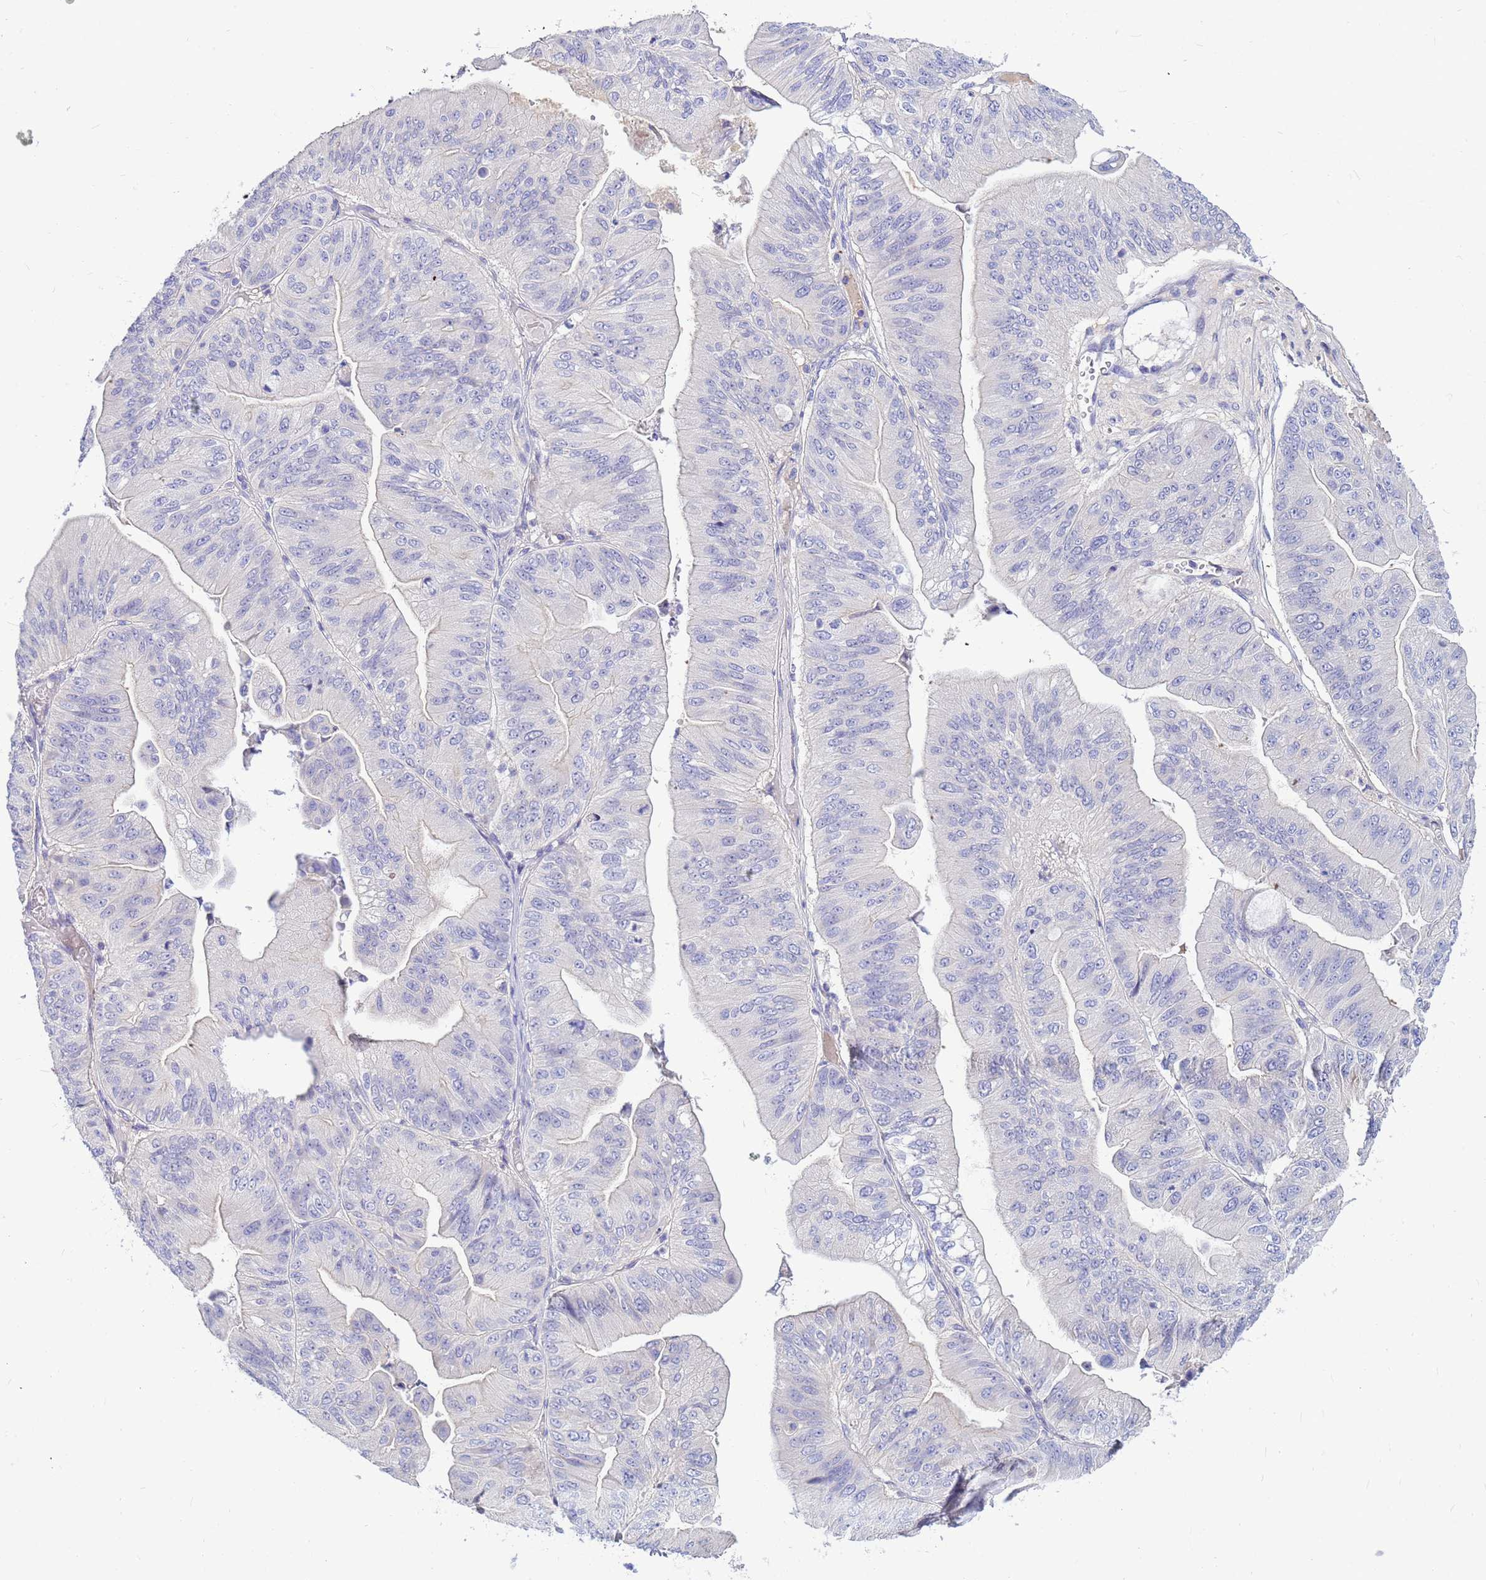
{"staining": {"intensity": "negative", "quantity": "none", "location": "none"}, "tissue": "ovarian cancer", "cell_type": "Tumor cells", "image_type": "cancer", "snomed": [{"axis": "morphology", "description": "Cystadenocarcinoma, mucinous, NOS"}, {"axis": "topography", "description": "Ovary"}], "caption": "Tumor cells are negative for brown protein staining in mucinous cystadenocarcinoma (ovarian). (DAB immunohistochemistry, high magnification).", "gene": "DPRX", "patient": {"sex": "female", "age": 61}}